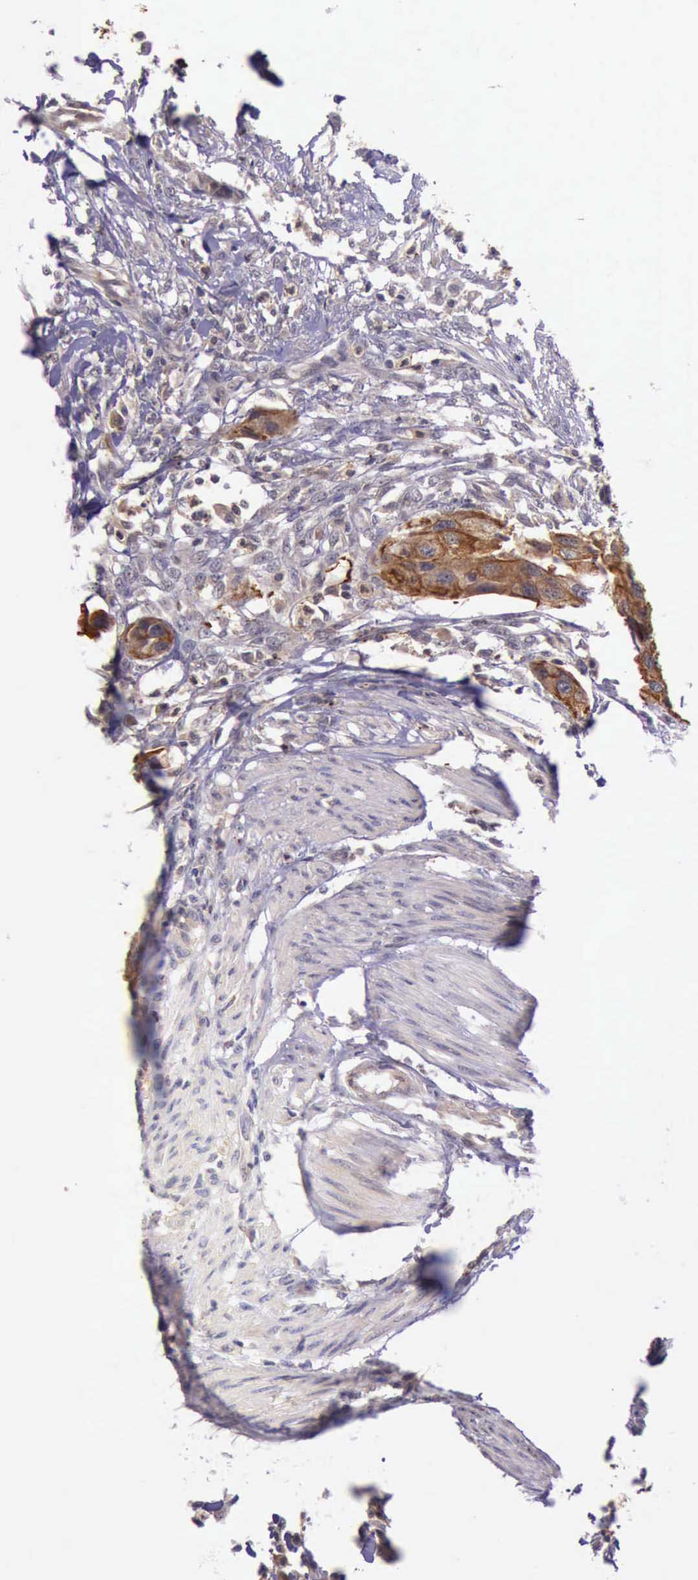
{"staining": {"intensity": "moderate", "quantity": ">75%", "location": "cytoplasmic/membranous"}, "tissue": "urothelial cancer", "cell_type": "Tumor cells", "image_type": "cancer", "snomed": [{"axis": "morphology", "description": "Urothelial carcinoma, High grade"}, {"axis": "topography", "description": "Urinary bladder"}], "caption": "Immunohistochemical staining of high-grade urothelial carcinoma demonstrates medium levels of moderate cytoplasmic/membranous protein expression in approximately >75% of tumor cells.", "gene": "PRICKLE3", "patient": {"sex": "male", "age": 55}}